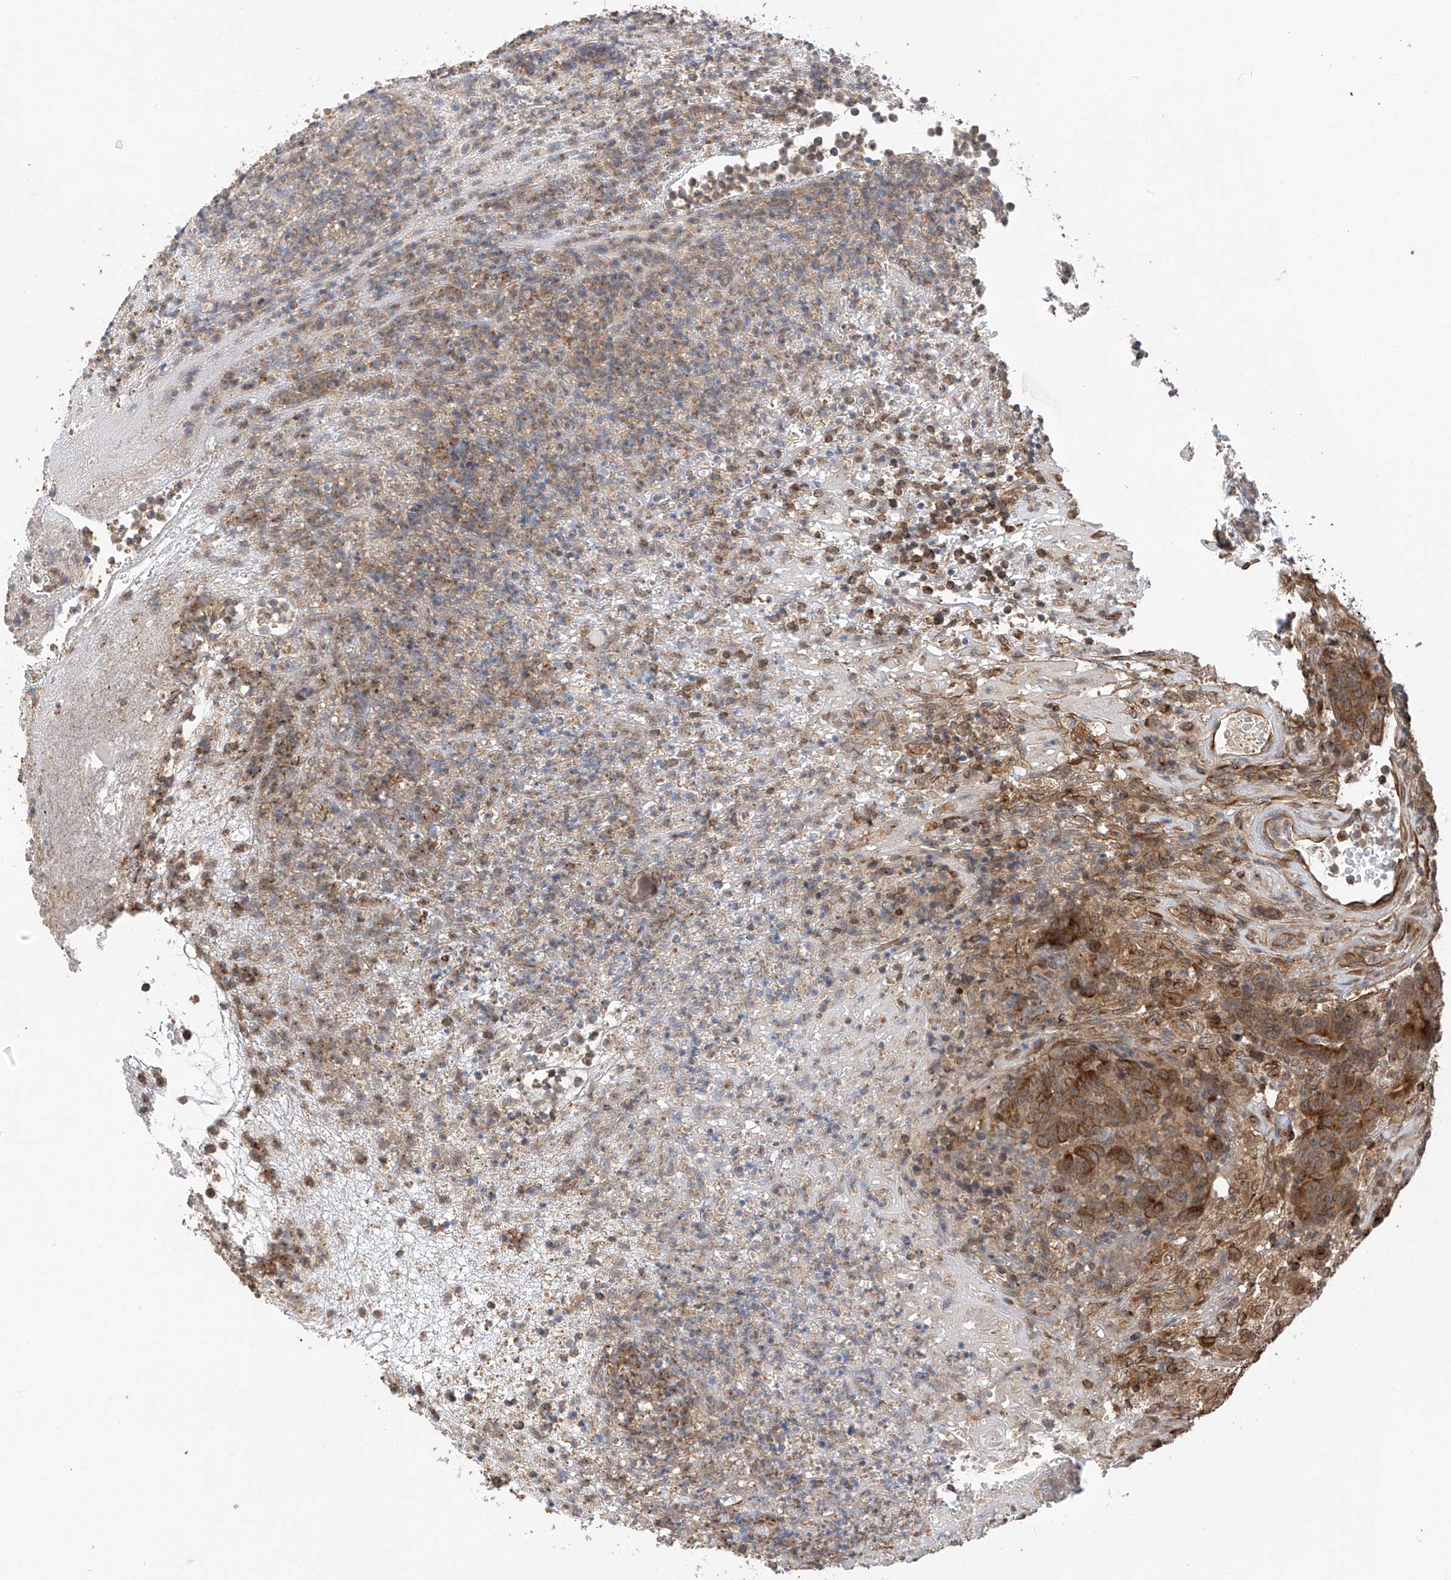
{"staining": {"intensity": "strong", "quantity": "25%-75%", "location": "cytoplasmic/membranous"}, "tissue": "colorectal cancer", "cell_type": "Tumor cells", "image_type": "cancer", "snomed": [{"axis": "morphology", "description": "Normal tissue, NOS"}, {"axis": "morphology", "description": "Adenocarcinoma, NOS"}, {"axis": "topography", "description": "Colon"}], "caption": "Tumor cells exhibit strong cytoplasmic/membranous expression in approximately 25%-75% of cells in colorectal adenocarcinoma.", "gene": "RPAIN", "patient": {"sex": "female", "age": 75}}